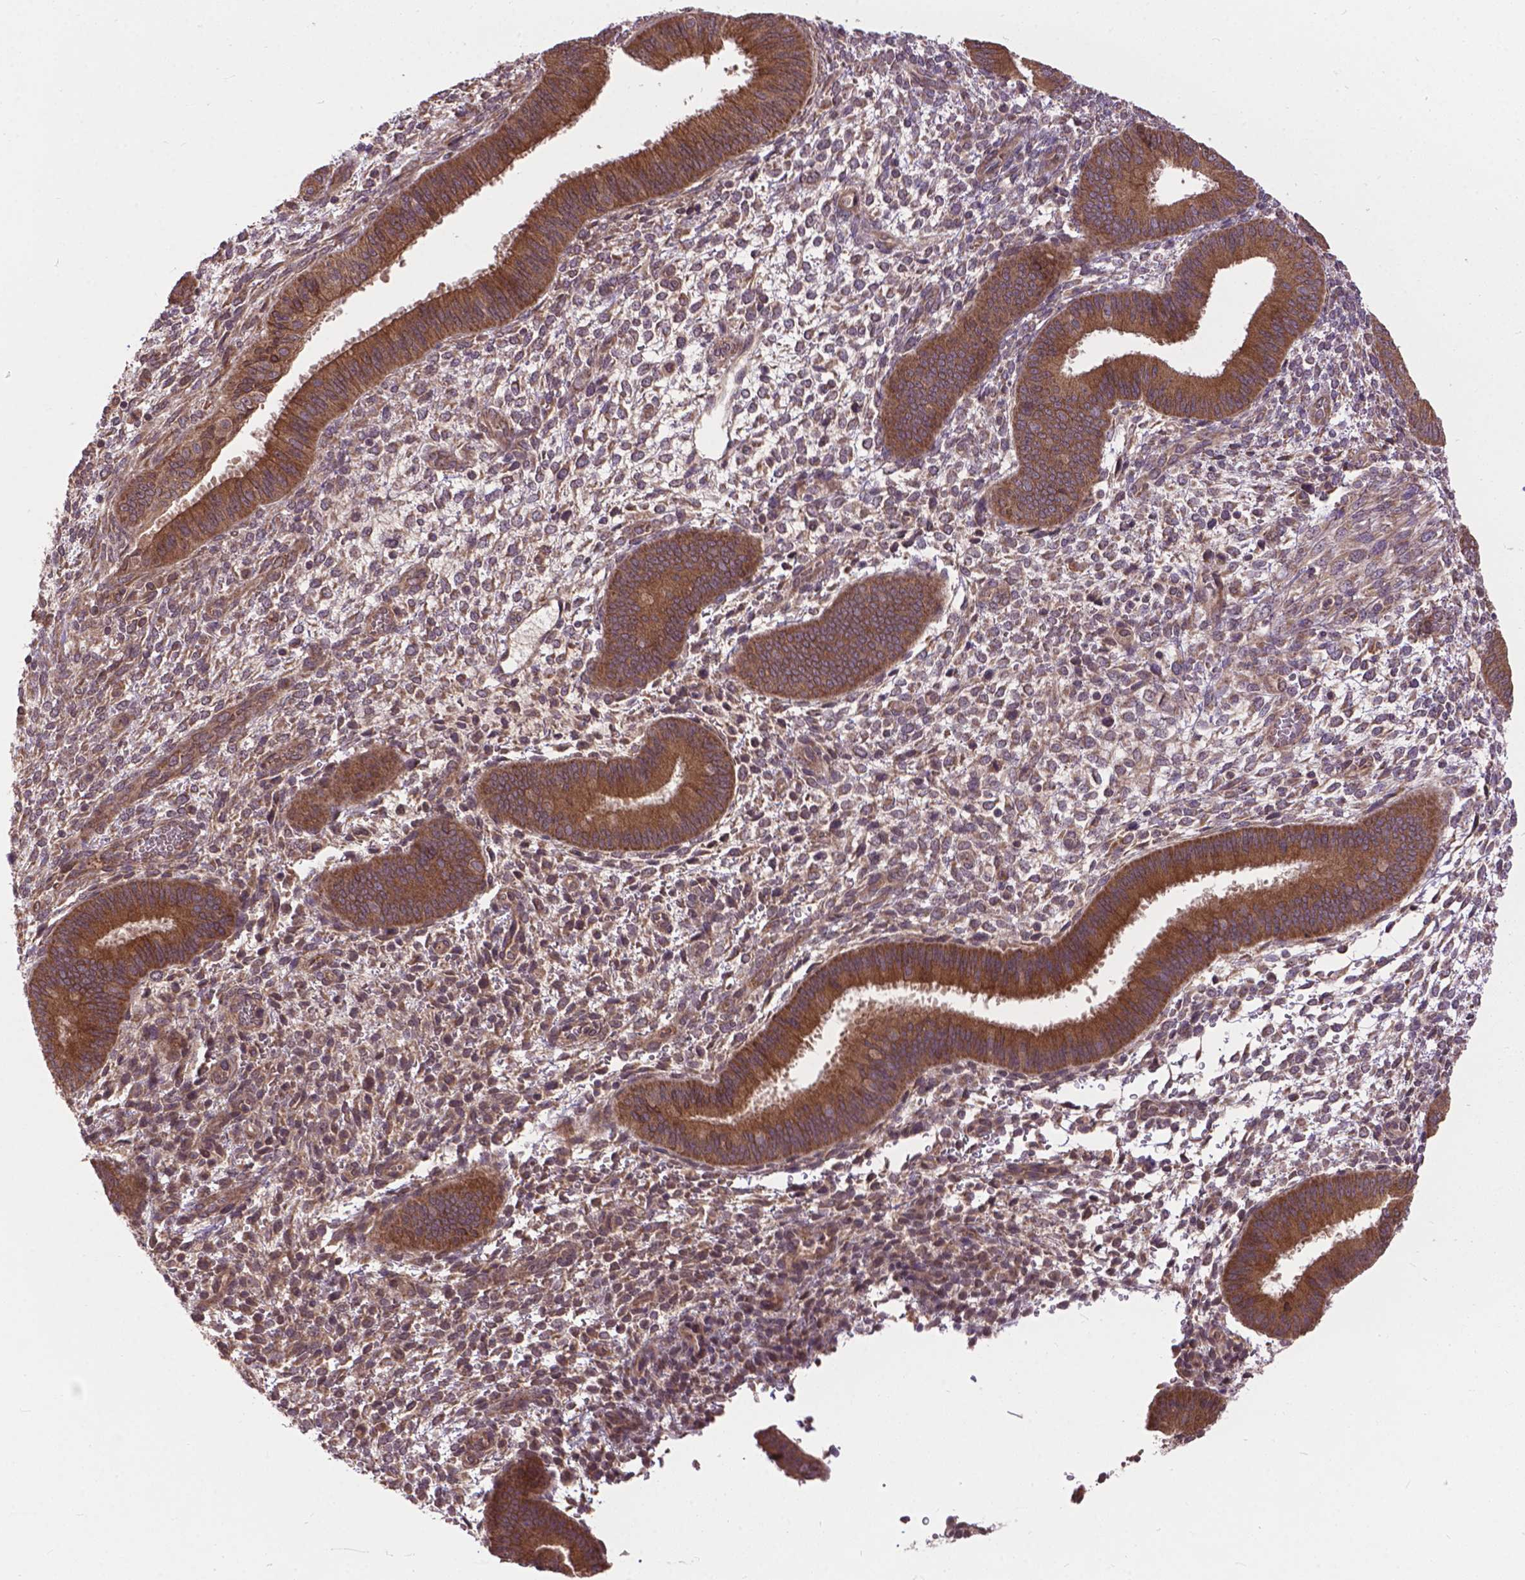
{"staining": {"intensity": "moderate", "quantity": "25%-75%", "location": "cytoplasmic/membranous"}, "tissue": "endometrium", "cell_type": "Cells in endometrial stroma", "image_type": "normal", "snomed": [{"axis": "morphology", "description": "Normal tissue, NOS"}, {"axis": "topography", "description": "Endometrium"}], "caption": "The histopathology image demonstrates staining of normal endometrium, revealing moderate cytoplasmic/membranous protein positivity (brown color) within cells in endometrial stroma.", "gene": "ZNF616", "patient": {"sex": "female", "age": 39}}